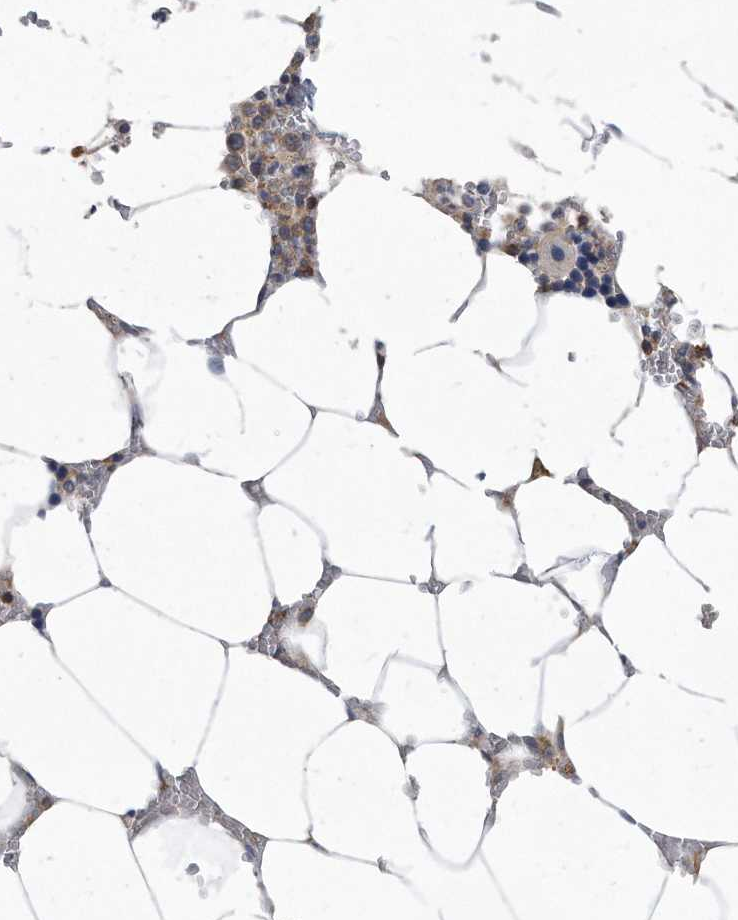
{"staining": {"intensity": "weak", "quantity": "<25%", "location": "cytoplasmic/membranous"}, "tissue": "bone marrow", "cell_type": "Hematopoietic cells", "image_type": "normal", "snomed": [{"axis": "morphology", "description": "Normal tissue, NOS"}, {"axis": "topography", "description": "Bone marrow"}], "caption": "Bone marrow was stained to show a protein in brown. There is no significant positivity in hematopoietic cells. (Stains: DAB immunohistochemistry (IHC) with hematoxylin counter stain, Microscopy: brightfield microscopy at high magnification).", "gene": "ATG5", "patient": {"sex": "male", "age": 70}}